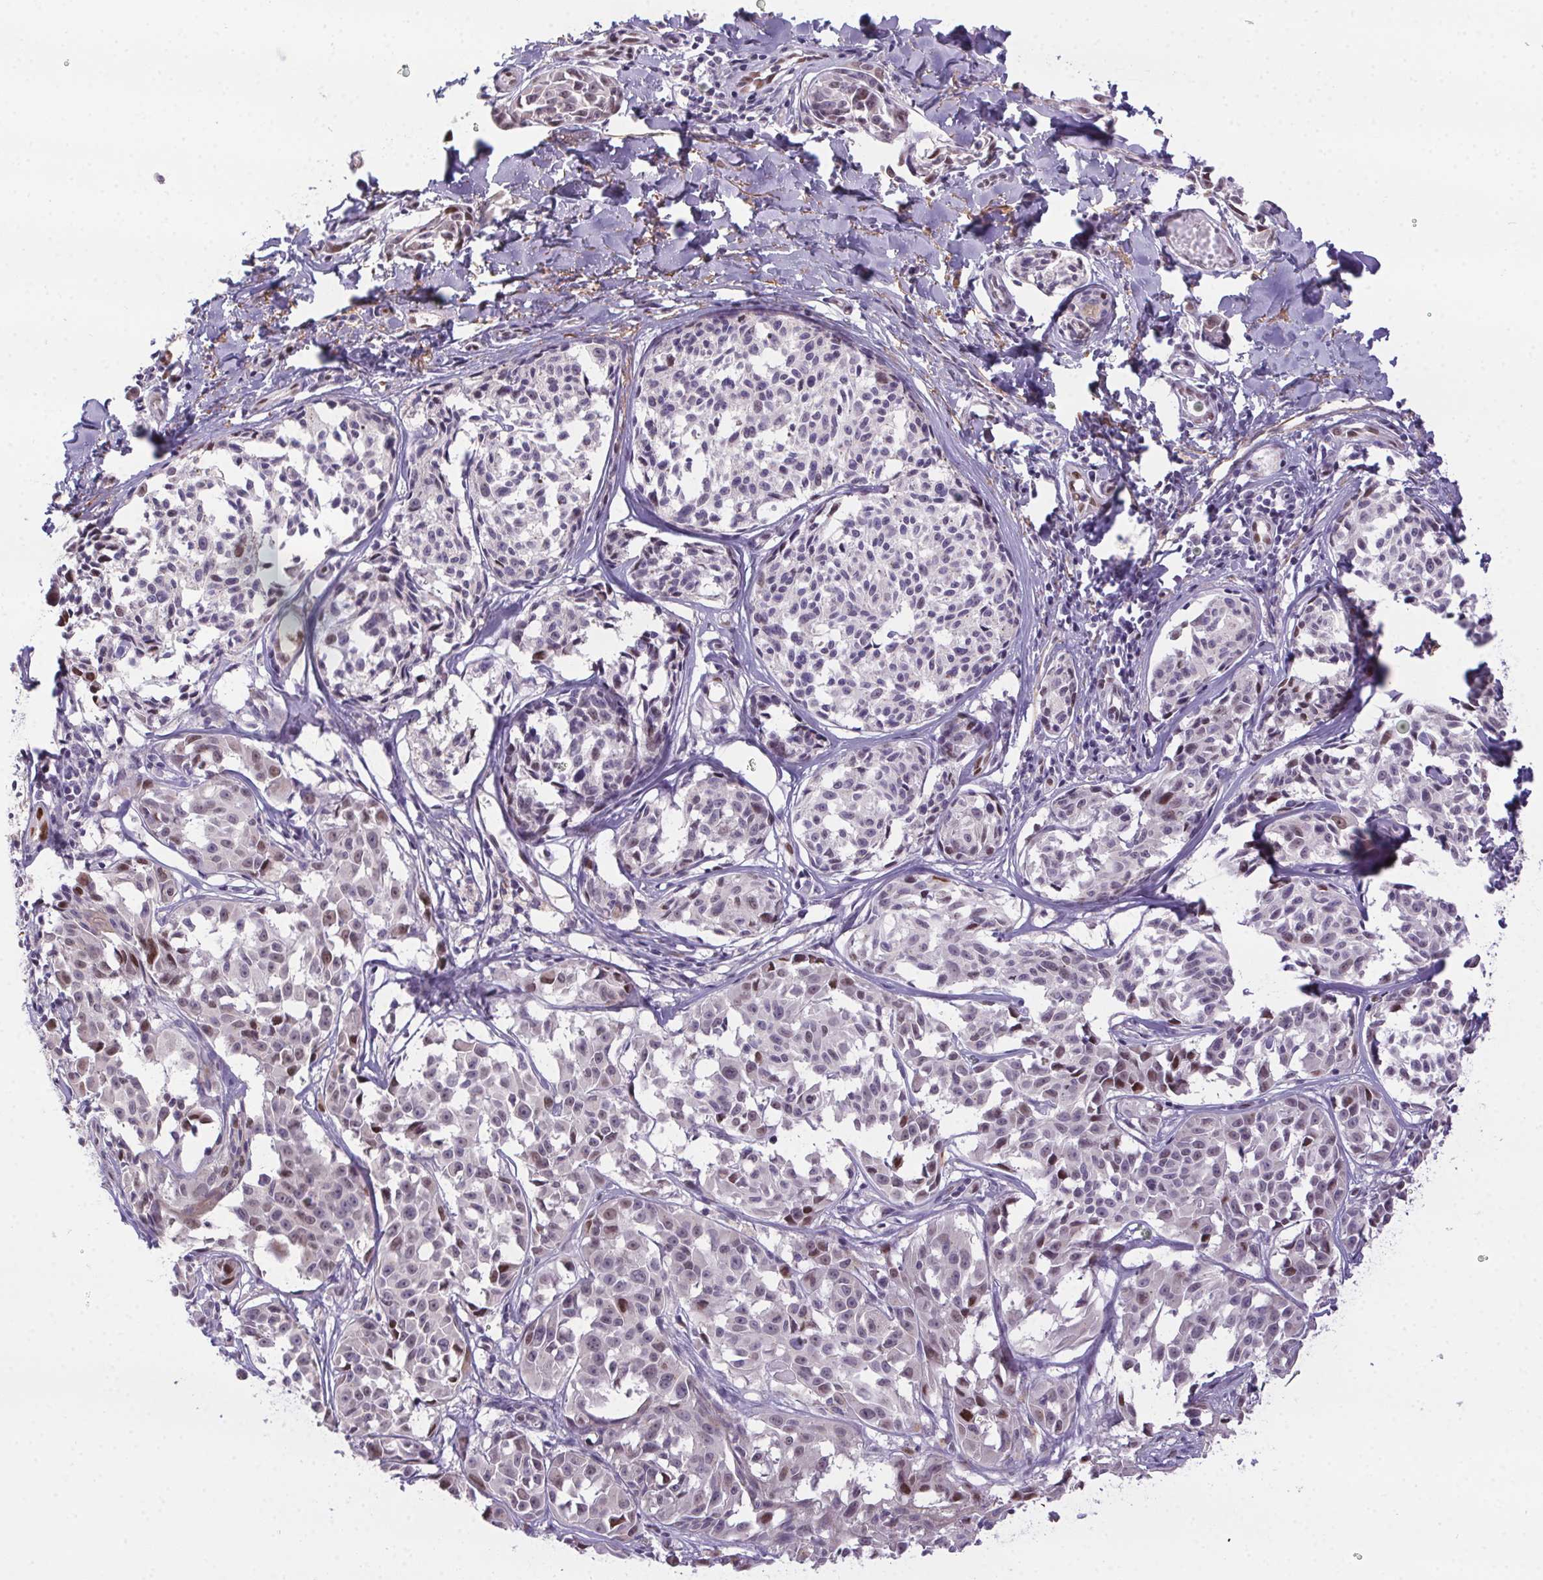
{"staining": {"intensity": "moderate", "quantity": "<25%", "location": "nuclear"}, "tissue": "melanoma", "cell_type": "Tumor cells", "image_type": "cancer", "snomed": [{"axis": "morphology", "description": "Malignant melanoma, NOS"}, {"axis": "topography", "description": "Skin"}], "caption": "Approximately <25% of tumor cells in human melanoma show moderate nuclear protein staining as visualized by brown immunohistochemical staining.", "gene": "SP9", "patient": {"sex": "male", "age": 51}}